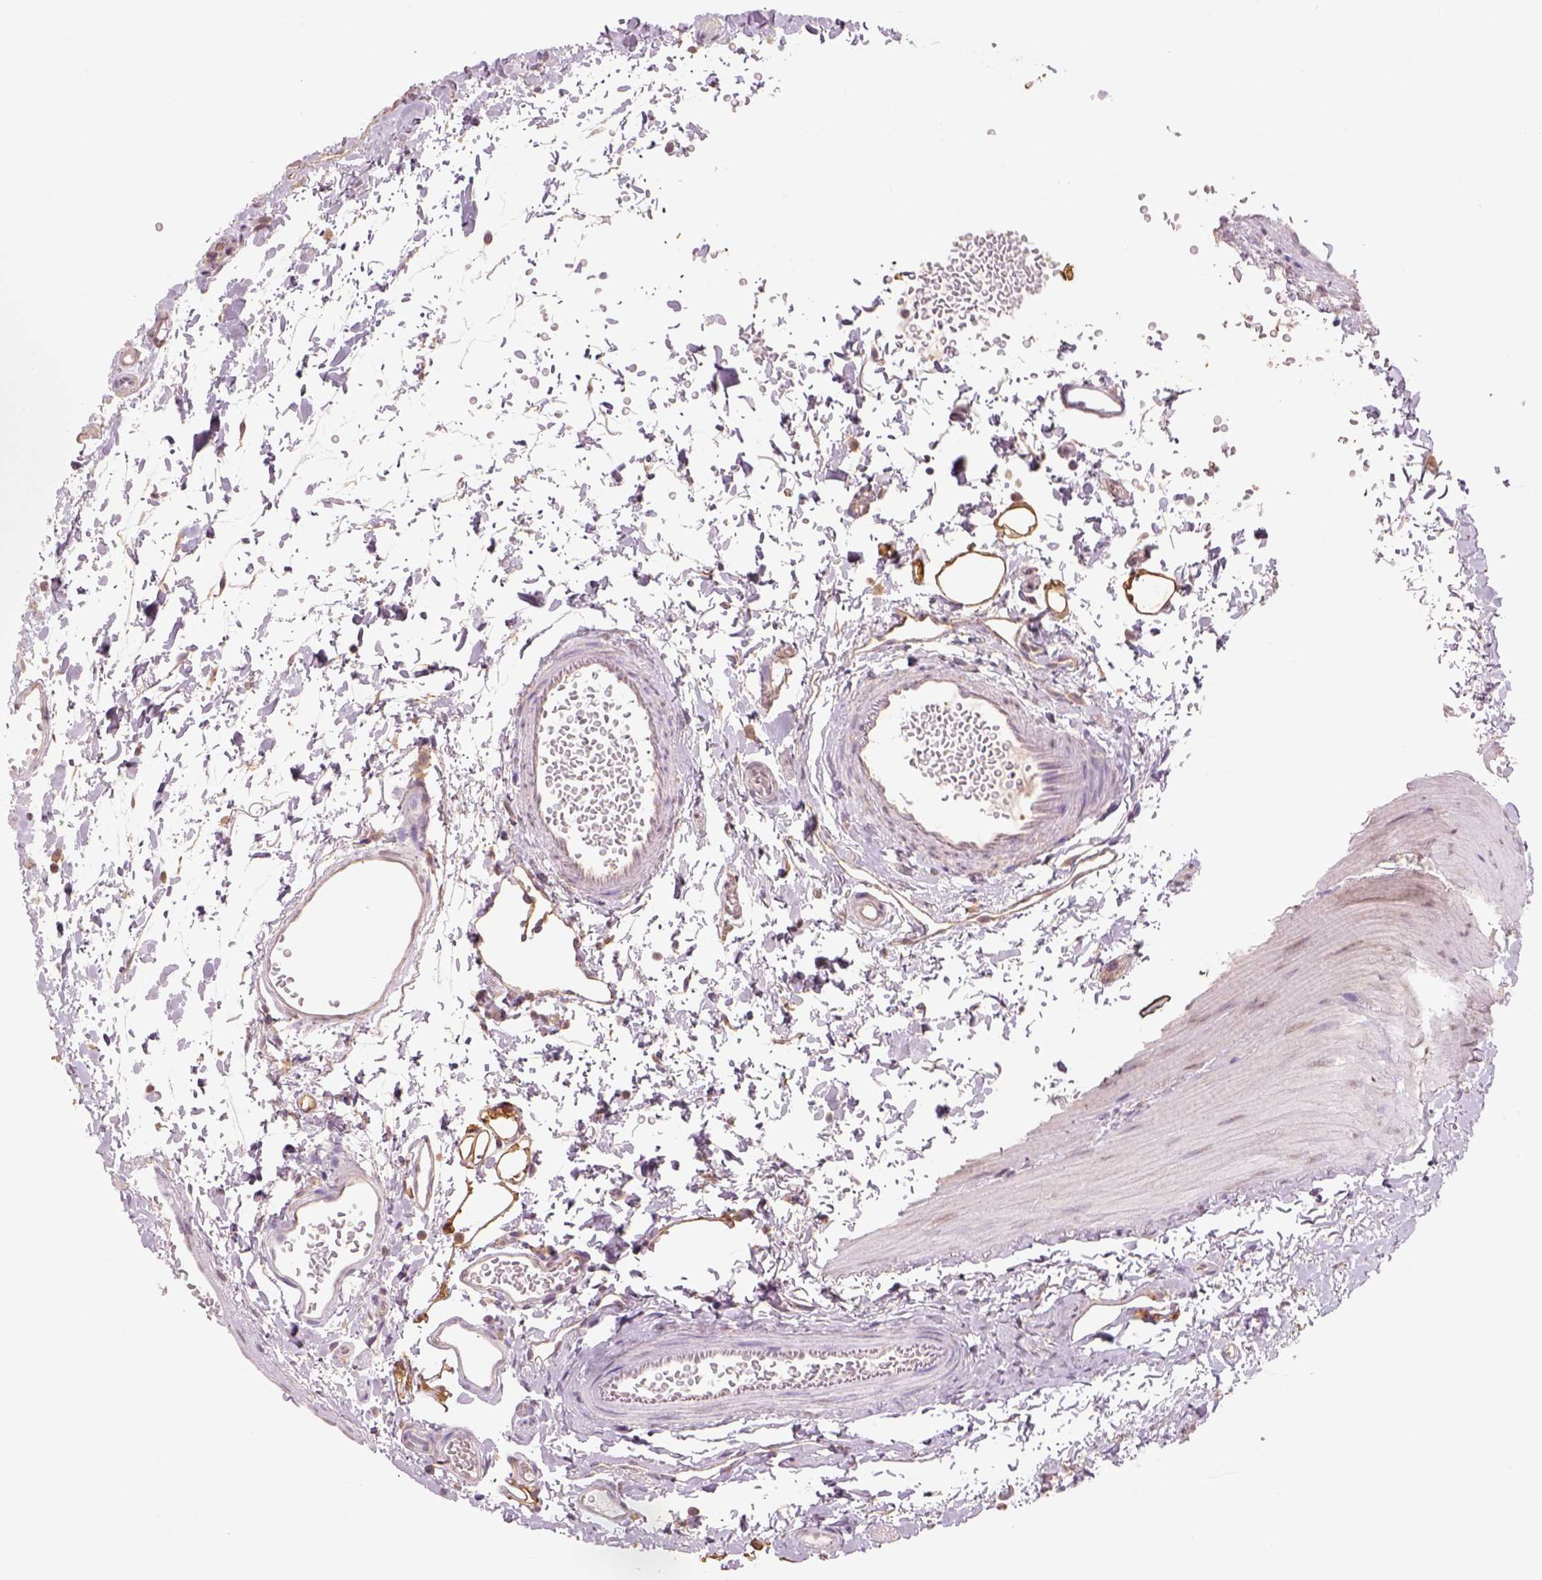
{"staining": {"intensity": "negative", "quantity": "none", "location": "none"}, "tissue": "rectum", "cell_type": "Glandular cells", "image_type": "normal", "snomed": [{"axis": "morphology", "description": "Normal tissue, NOS"}, {"axis": "topography", "description": "Rectum"}], "caption": "Immunohistochemistry histopathology image of unremarkable rectum: human rectum stained with DAB (3,3'-diaminobenzidine) displays no significant protein positivity in glandular cells. The staining is performed using DAB brown chromogen with nuclei counter-stained in using hematoxylin.", "gene": "AP2B1", "patient": {"sex": "male", "age": 57}}